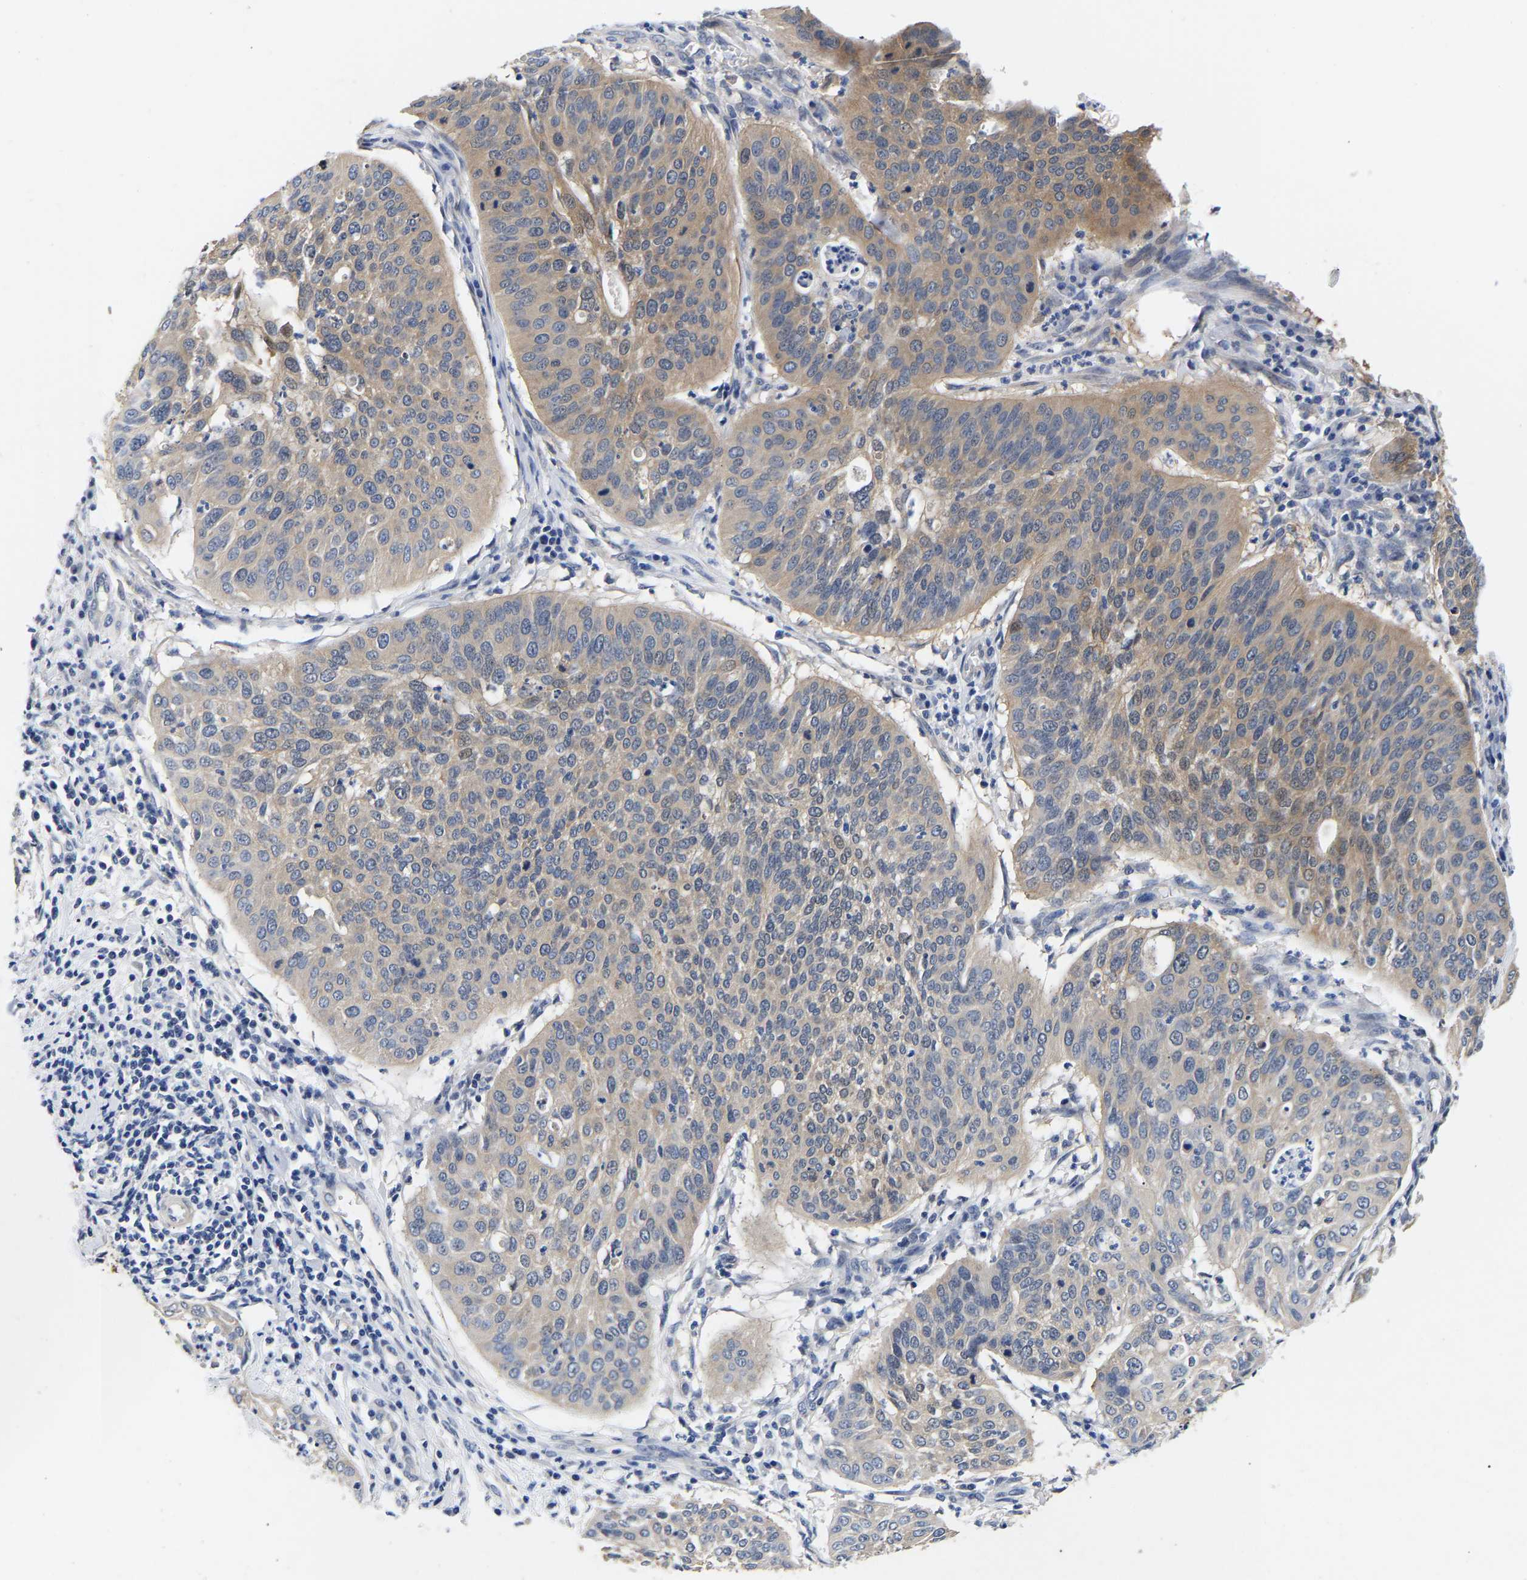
{"staining": {"intensity": "weak", "quantity": "25%-75%", "location": "cytoplasmic/membranous"}, "tissue": "cervical cancer", "cell_type": "Tumor cells", "image_type": "cancer", "snomed": [{"axis": "morphology", "description": "Normal tissue, NOS"}, {"axis": "morphology", "description": "Squamous cell carcinoma, NOS"}, {"axis": "topography", "description": "Cervix"}], "caption": "Squamous cell carcinoma (cervical) stained with DAB immunohistochemistry (IHC) reveals low levels of weak cytoplasmic/membranous expression in approximately 25%-75% of tumor cells.", "gene": "CCDC6", "patient": {"sex": "female", "age": 39}}